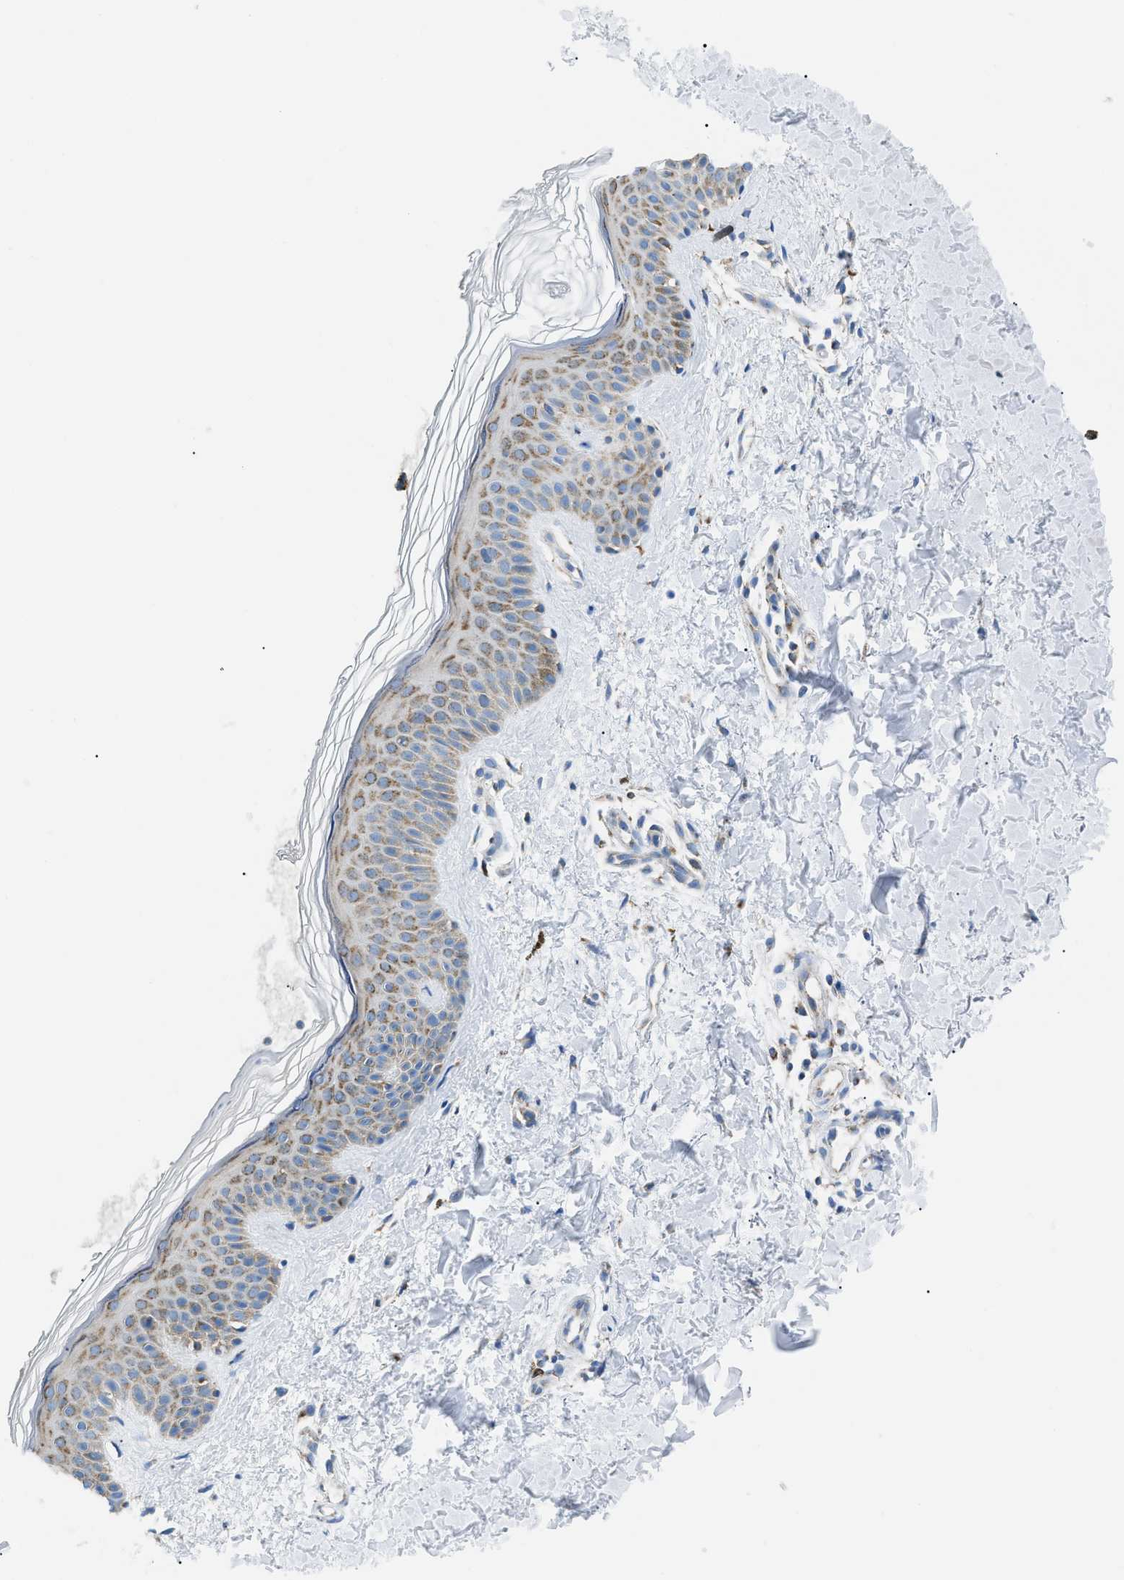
{"staining": {"intensity": "negative", "quantity": "none", "location": "none"}, "tissue": "skin", "cell_type": "Fibroblasts", "image_type": "normal", "snomed": [{"axis": "morphology", "description": "Normal tissue, NOS"}, {"axis": "topography", "description": "Skin"}], "caption": "Immunohistochemical staining of benign skin demonstrates no significant expression in fibroblasts.", "gene": "PHB2", "patient": {"sex": "male", "age": 67}}